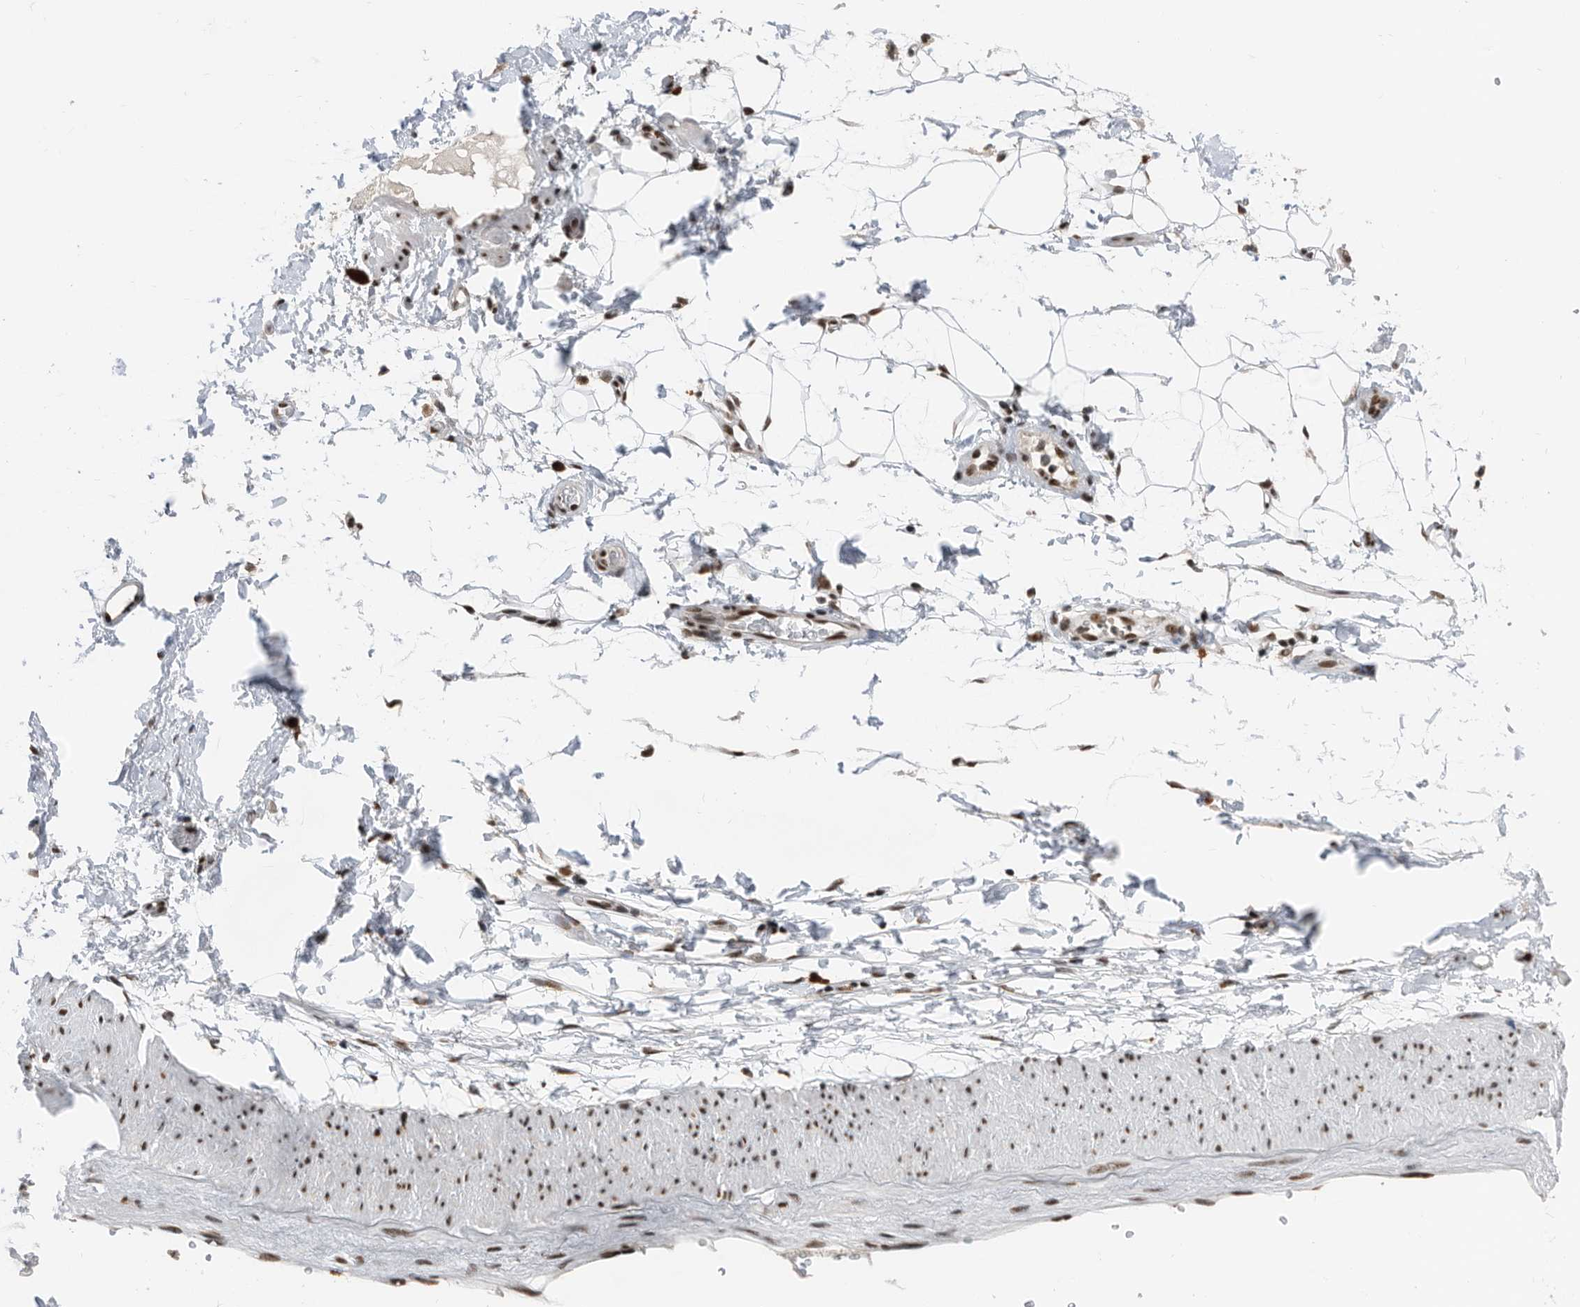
{"staining": {"intensity": "weak", "quantity": ">75%", "location": "nuclear"}, "tissue": "adipose tissue", "cell_type": "Adipocytes", "image_type": "normal", "snomed": [{"axis": "morphology", "description": "Normal tissue, NOS"}, {"axis": "morphology", "description": "Adenocarcinoma, NOS"}, {"axis": "topography", "description": "Pancreas"}, {"axis": "topography", "description": "Peripheral nerve tissue"}], "caption": "This photomicrograph demonstrates IHC staining of benign human adipose tissue, with low weak nuclear positivity in about >75% of adipocytes.", "gene": "ZNF260", "patient": {"sex": "male", "age": 59}}